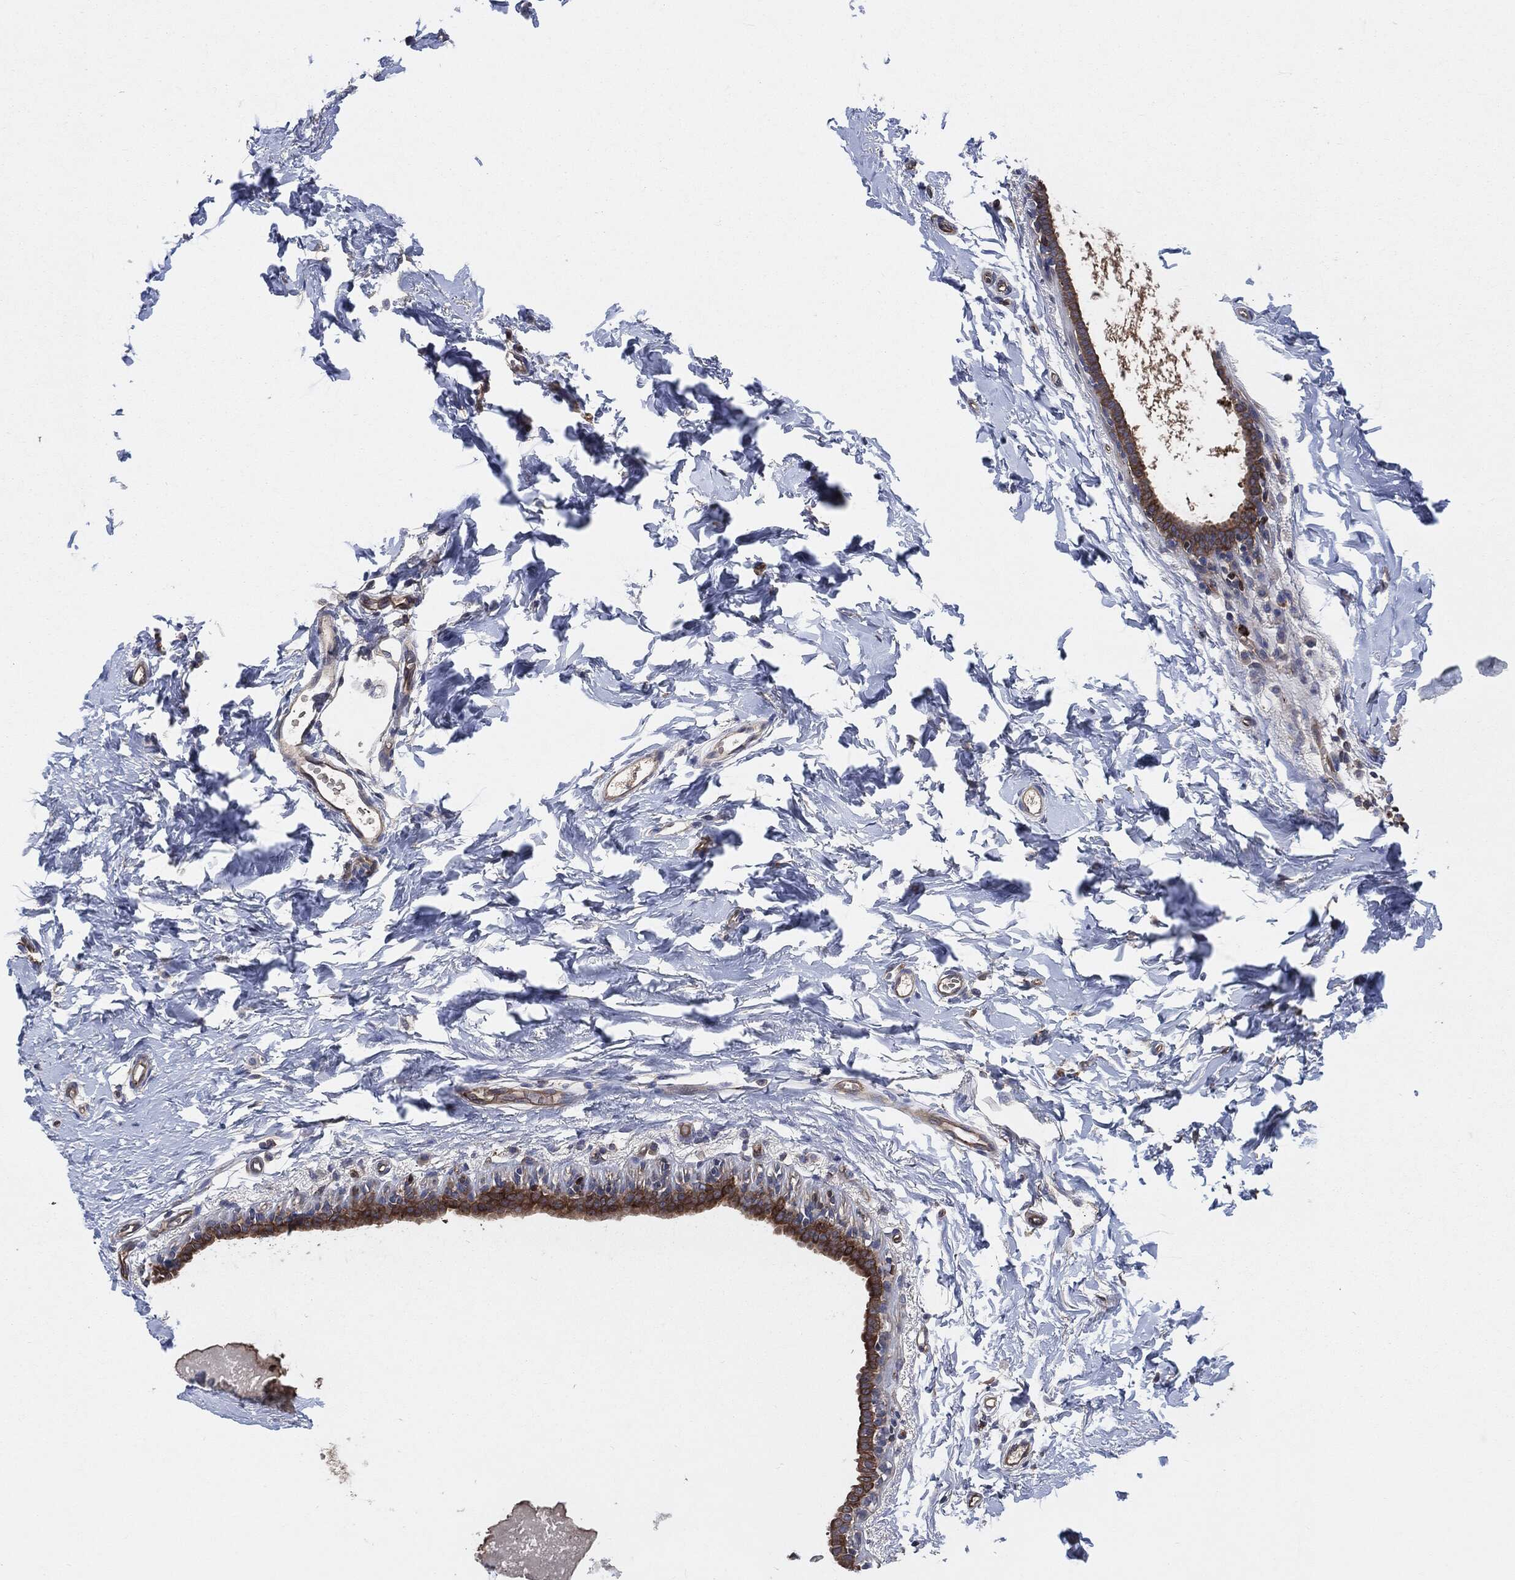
{"staining": {"intensity": "negative", "quantity": "none", "location": "none"}, "tissue": "breast", "cell_type": "Adipocytes", "image_type": "normal", "snomed": [{"axis": "morphology", "description": "Normal tissue, NOS"}, {"axis": "topography", "description": "Breast"}], "caption": "IHC of normal breast exhibits no staining in adipocytes.", "gene": "XPNPEP1", "patient": {"sex": "female", "age": 37}}